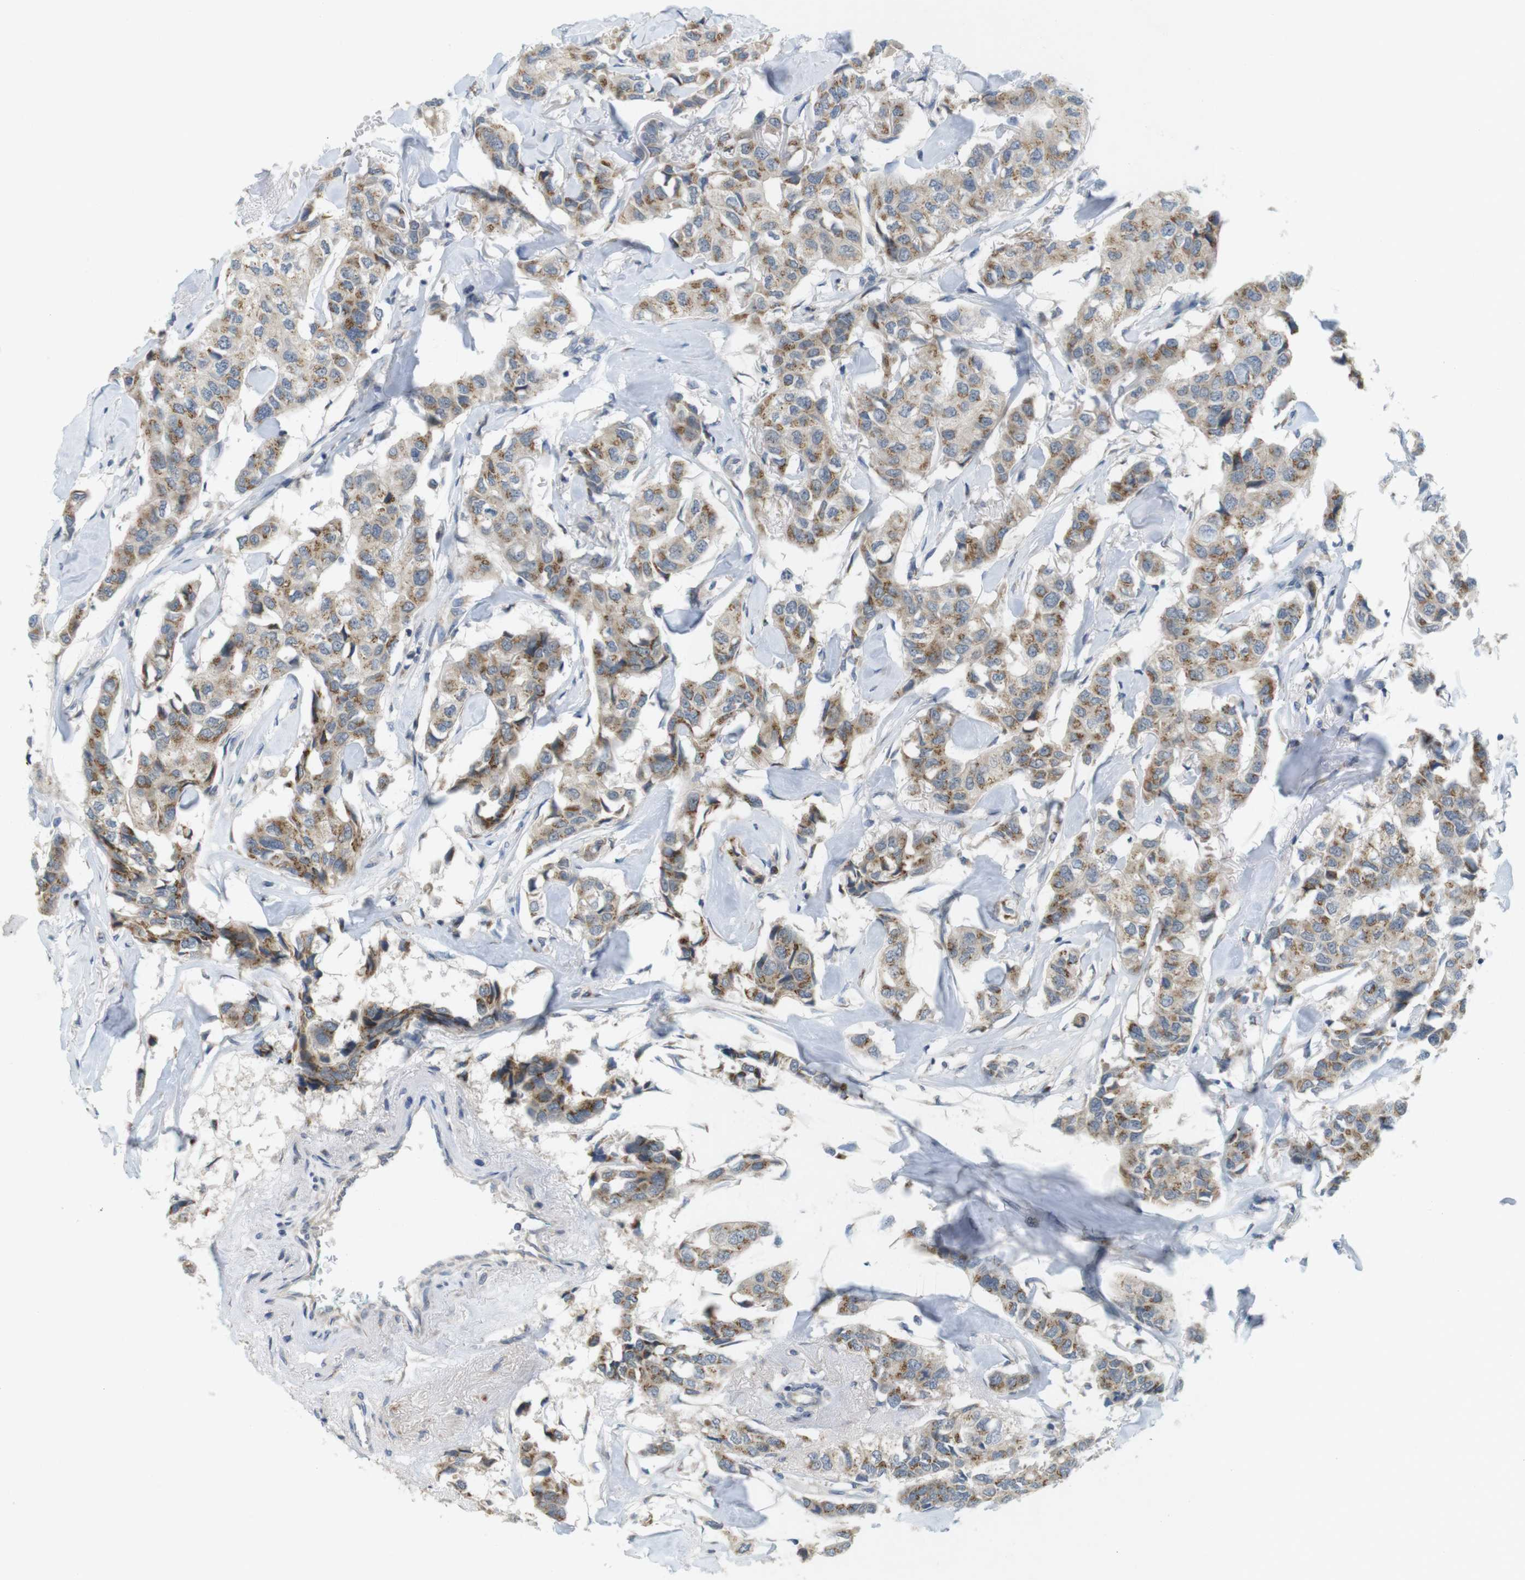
{"staining": {"intensity": "moderate", "quantity": ">75%", "location": "cytoplasmic/membranous"}, "tissue": "breast cancer", "cell_type": "Tumor cells", "image_type": "cancer", "snomed": [{"axis": "morphology", "description": "Duct carcinoma"}, {"axis": "topography", "description": "Breast"}], "caption": "High-magnification brightfield microscopy of breast cancer stained with DAB (3,3'-diaminobenzidine) (brown) and counterstained with hematoxylin (blue). tumor cells exhibit moderate cytoplasmic/membranous staining is appreciated in about>75% of cells.", "gene": "YIPF3", "patient": {"sex": "female", "age": 80}}